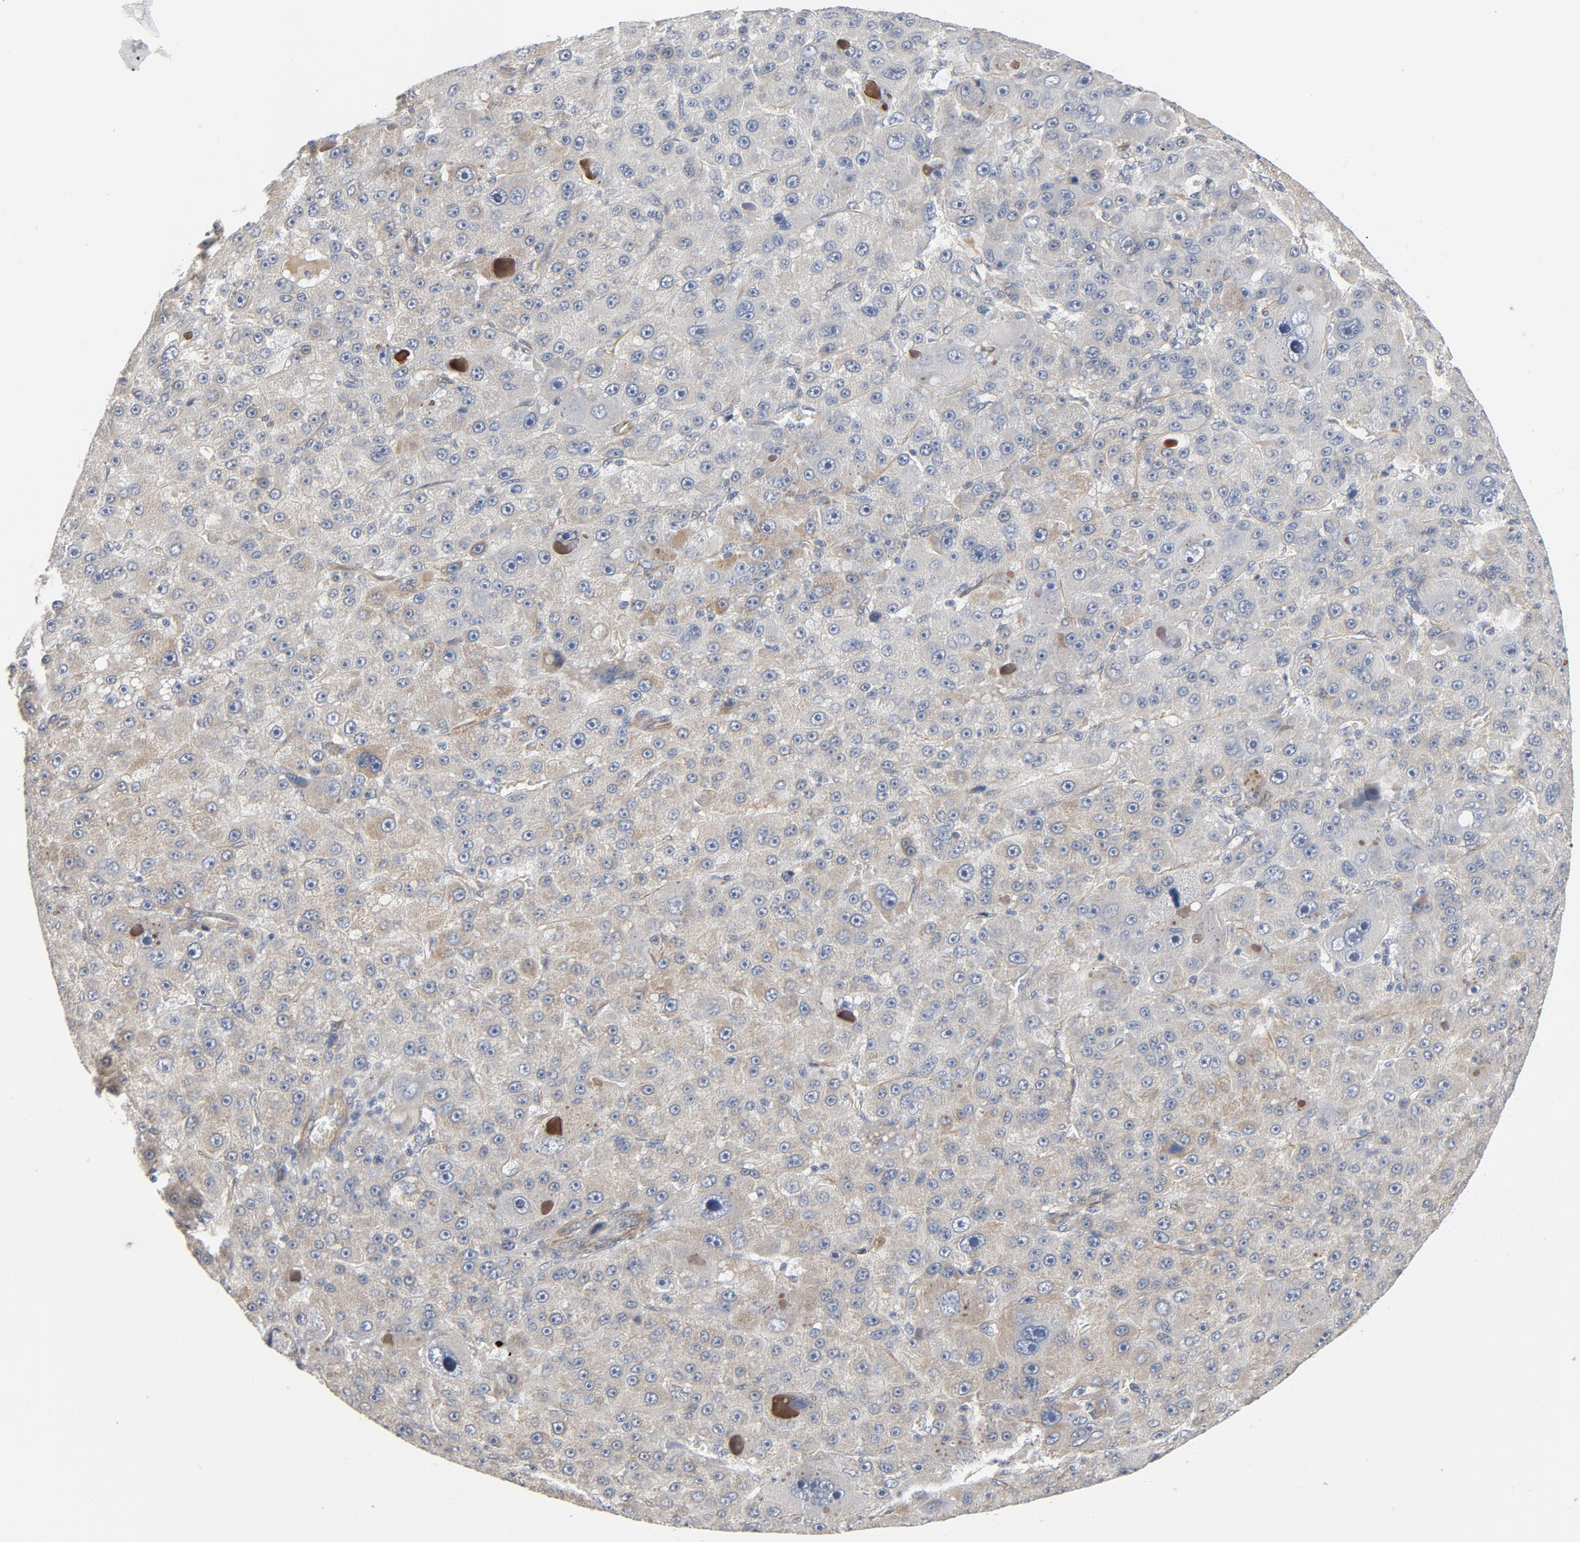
{"staining": {"intensity": "moderate", "quantity": "25%-75%", "location": "cytoplasmic/membranous"}, "tissue": "liver cancer", "cell_type": "Tumor cells", "image_type": "cancer", "snomed": [{"axis": "morphology", "description": "Carcinoma, Hepatocellular, NOS"}, {"axis": "topography", "description": "Liver"}], "caption": "A photomicrograph of human hepatocellular carcinoma (liver) stained for a protein displays moderate cytoplasmic/membranous brown staining in tumor cells. (DAB (3,3'-diaminobenzidine) = brown stain, brightfield microscopy at high magnification).", "gene": "TRIOBP", "patient": {"sex": "male", "age": 76}}